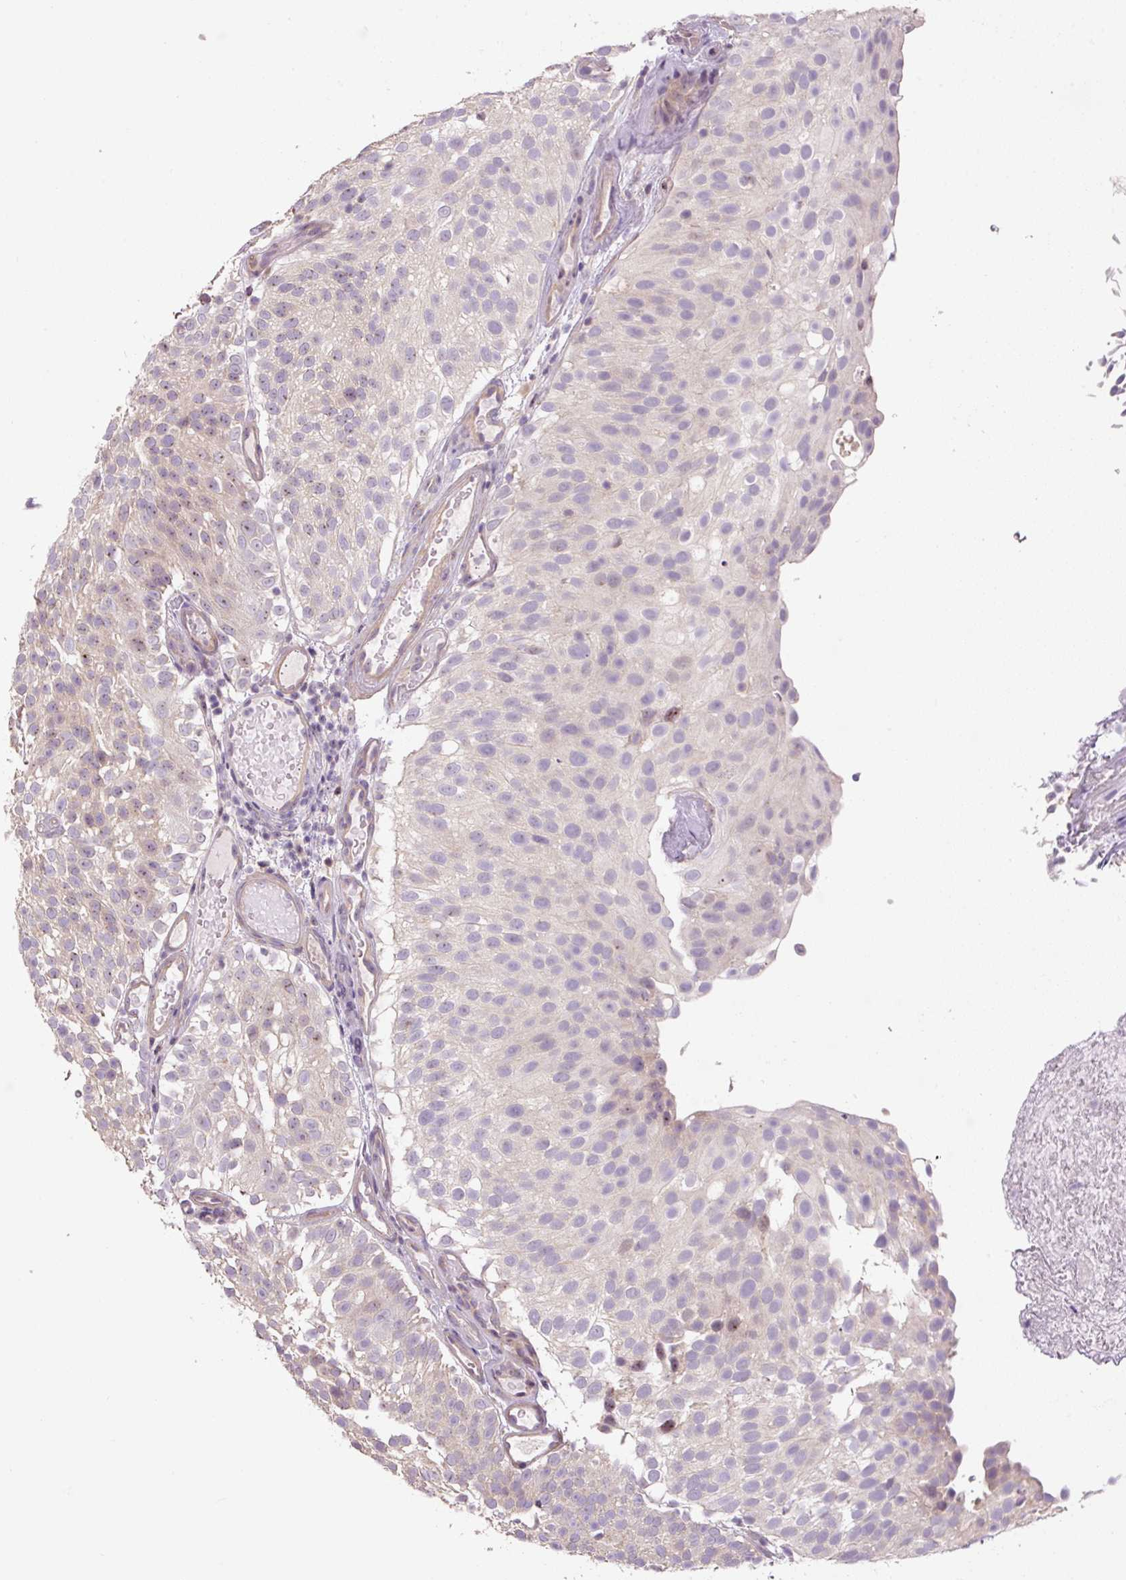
{"staining": {"intensity": "weak", "quantity": "25%-75%", "location": "cytoplasmic/membranous,nuclear"}, "tissue": "urothelial cancer", "cell_type": "Tumor cells", "image_type": "cancer", "snomed": [{"axis": "morphology", "description": "Urothelial carcinoma, Low grade"}, {"axis": "topography", "description": "Urinary bladder"}], "caption": "IHC photomicrograph of human urothelial cancer stained for a protein (brown), which exhibits low levels of weak cytoplasmic/membranous and nuclear positivity in about 25%-75% of tumor cells.", "gene": "TMEM151B", "patient": {"sex": "male", "age": 78}}